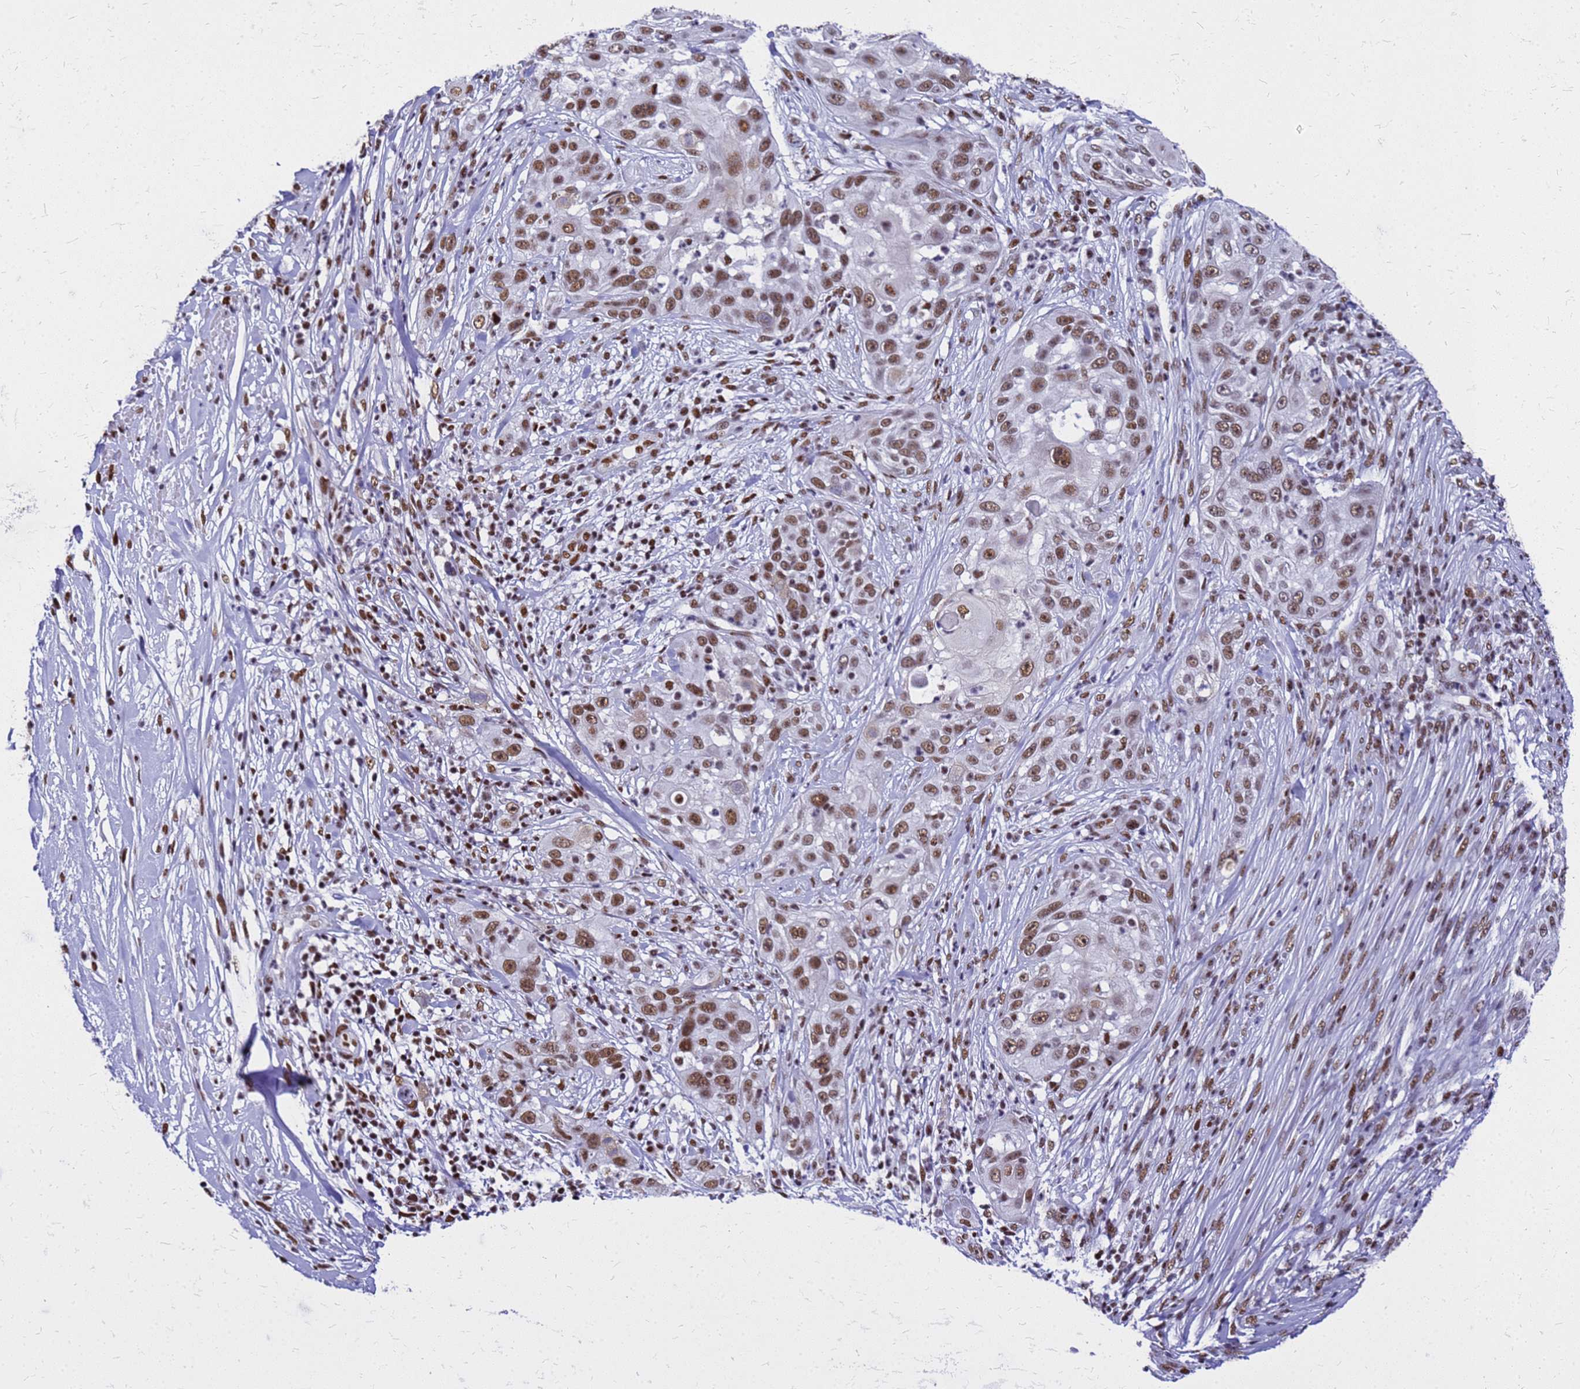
{"staining": {"intensity": "moderate", "quantity": ">75%", "location": "nuclear"}, "tissue": "skin cancer", "cell_type": "Tumor cells", "image_type": "cancer", "snomed": [{"axis": "morphology", "description": "Squamous cell carcinoma, NOS"}, {"axis": "topography", "description": "Skin"}], "caption": "Immunohistochemical staining of skin cancer (squamous cell carcinoma) displays moderate nuclear protein positivity in approximately >75% of tumor cells.", "gene": "SART3", "patient": {"sex": "female", "age": 44}}